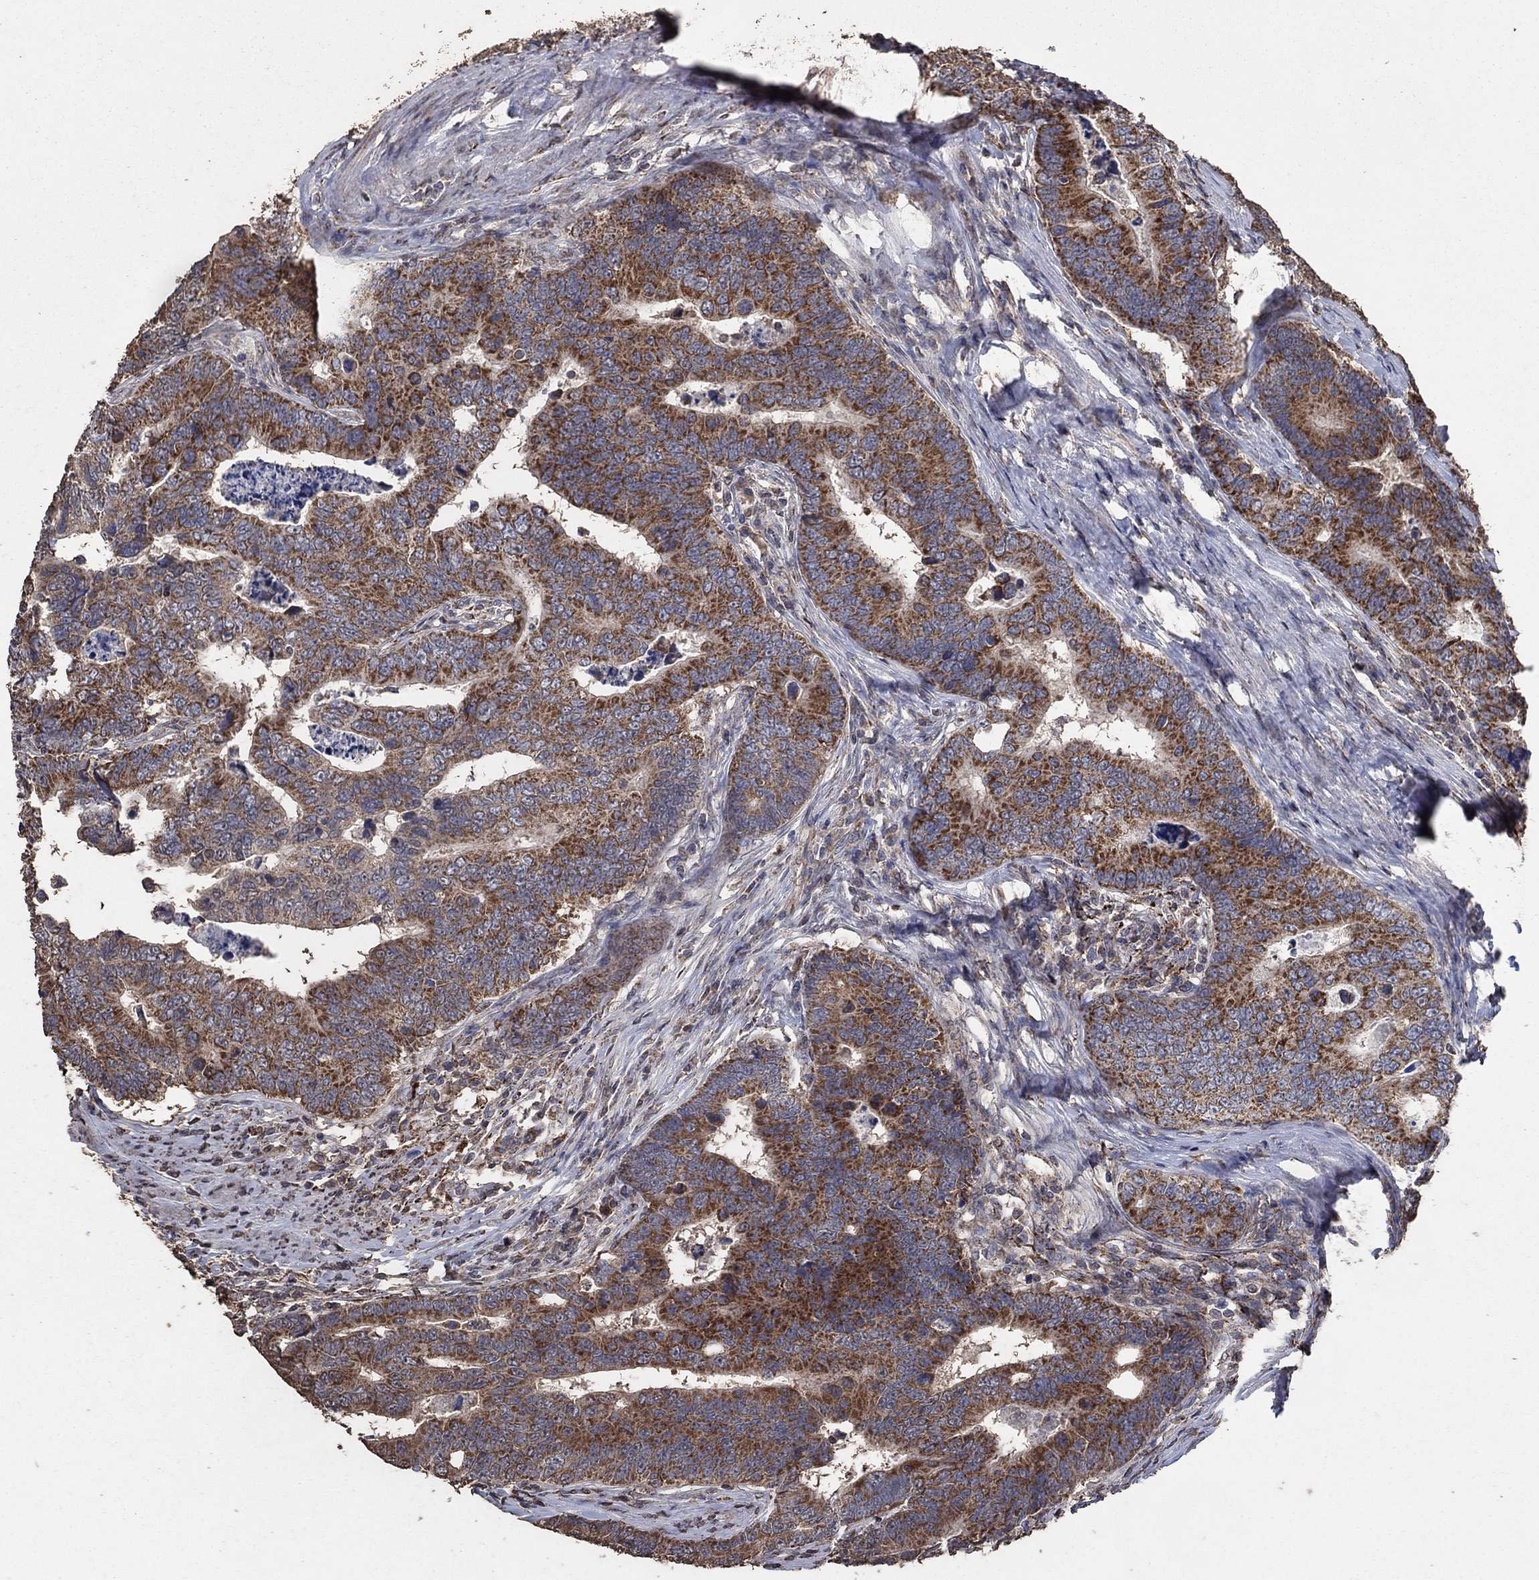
{"staining": {"intensity": "strong", "quantity": ">75%", "location": "cytoplasmic/membranous"}, "tissue": "colorectal cancer", "cell_type": "Tumor cells", "image_type": "cancer", "snomed": [{"axis": "morphology", "description": "Adenocarcinoma, NOS"}, {"axis": "topography", "description": "Colon"}], "caption": "Human colorectal cancer stained with a protein marker reveals strong staining in tumor cells.", "gene": "MRPS24", "patient": {"sex": "female", "age": 72}}